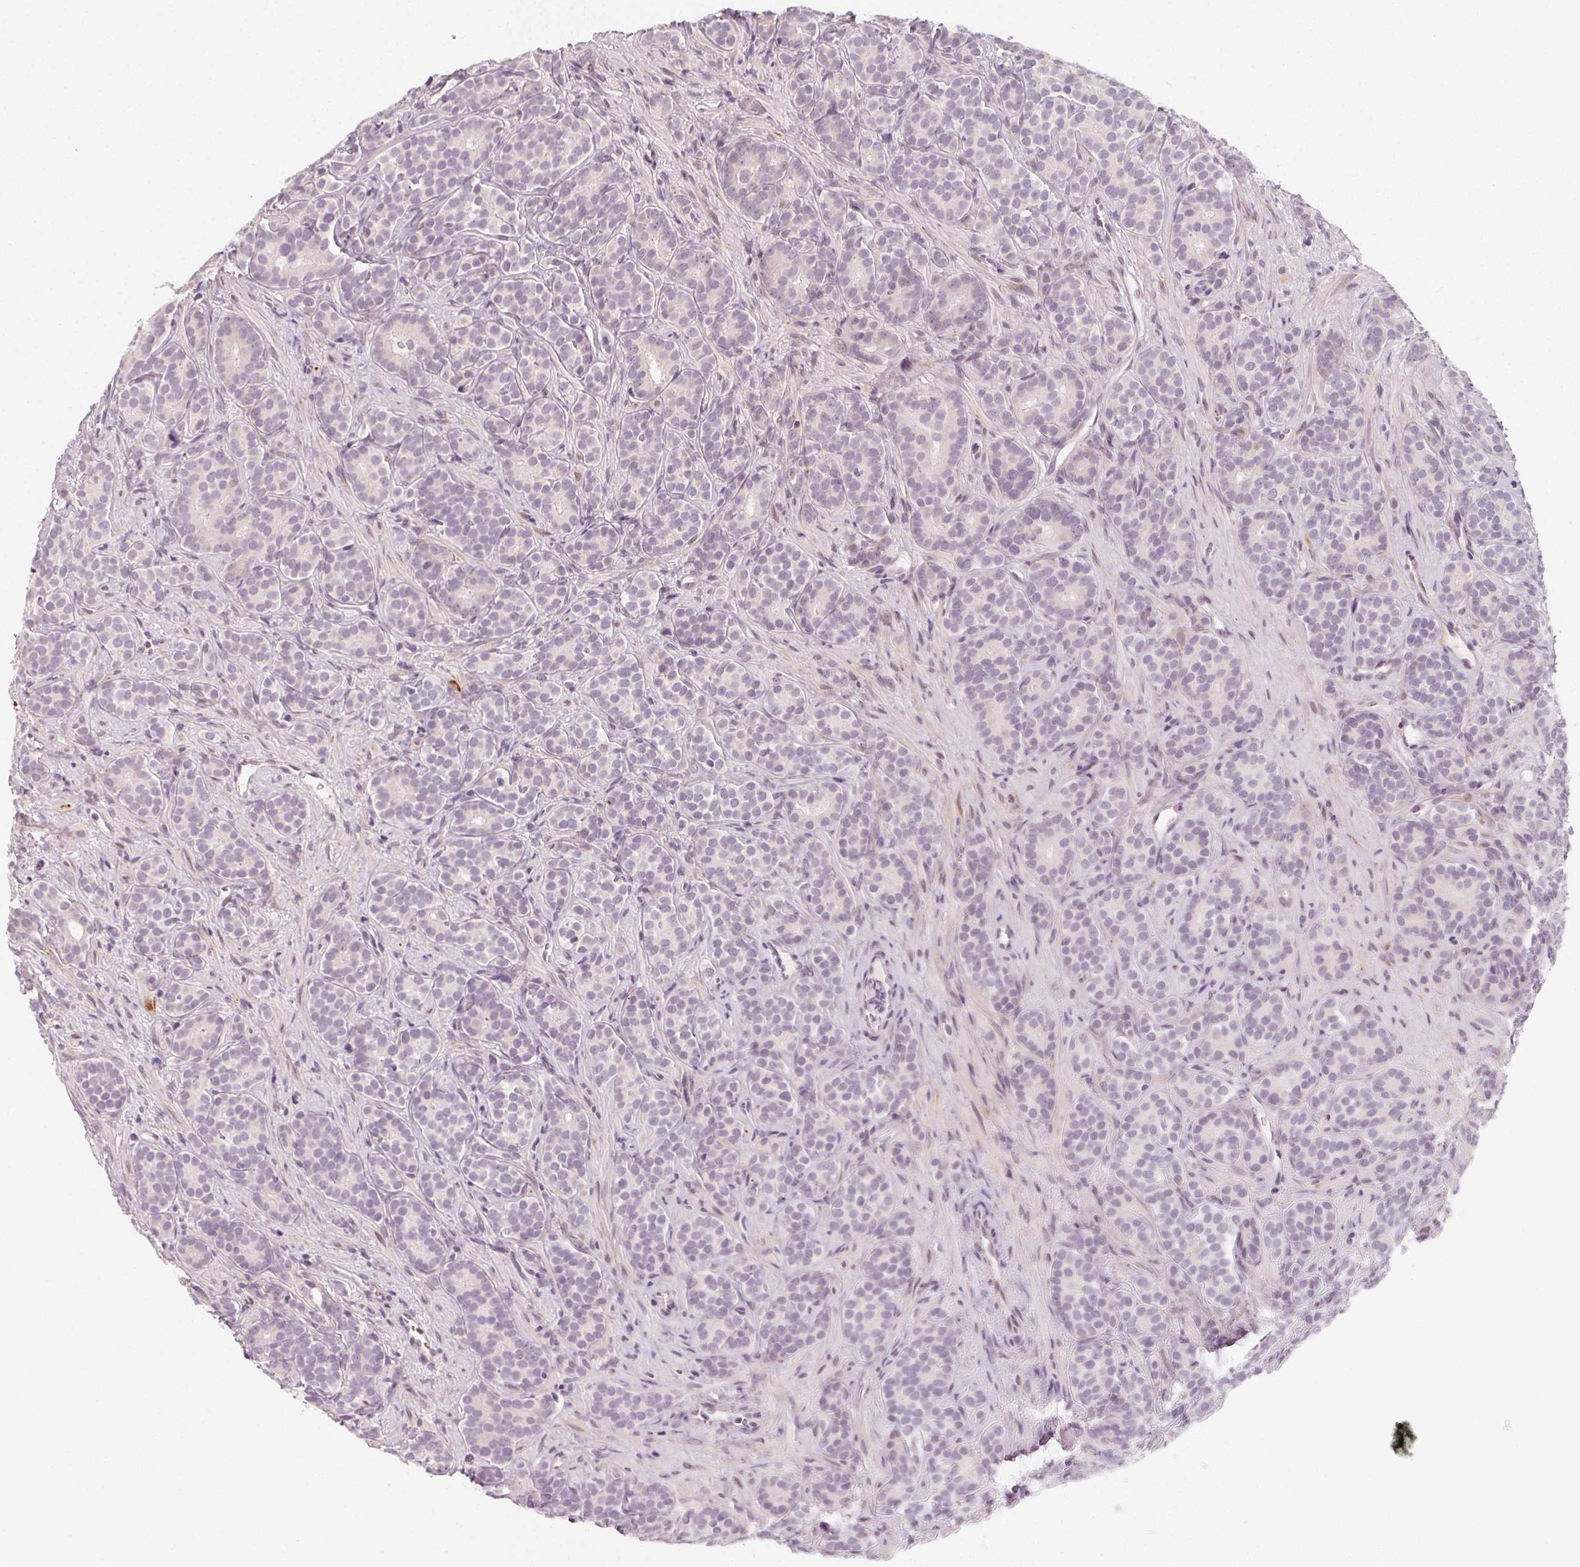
{"staining": {"intensity": "negative", "quantity": "none", "location": "none"}, "tissue": "prostate cancer", "cell_type": "Tumor cells", "image_type": "cancer", "snomed": [{"axis": "morphology", "description": "Adenocarcinoma, High grade"}, {"axis": "topography", "description": "Prostate"}], "caption": "Tumor cells show no significant protein positivity in prostate adenocarcinoma (high-grade).", "gene": "CCDC96", "patient": {"sex": "male", "age": 84}}